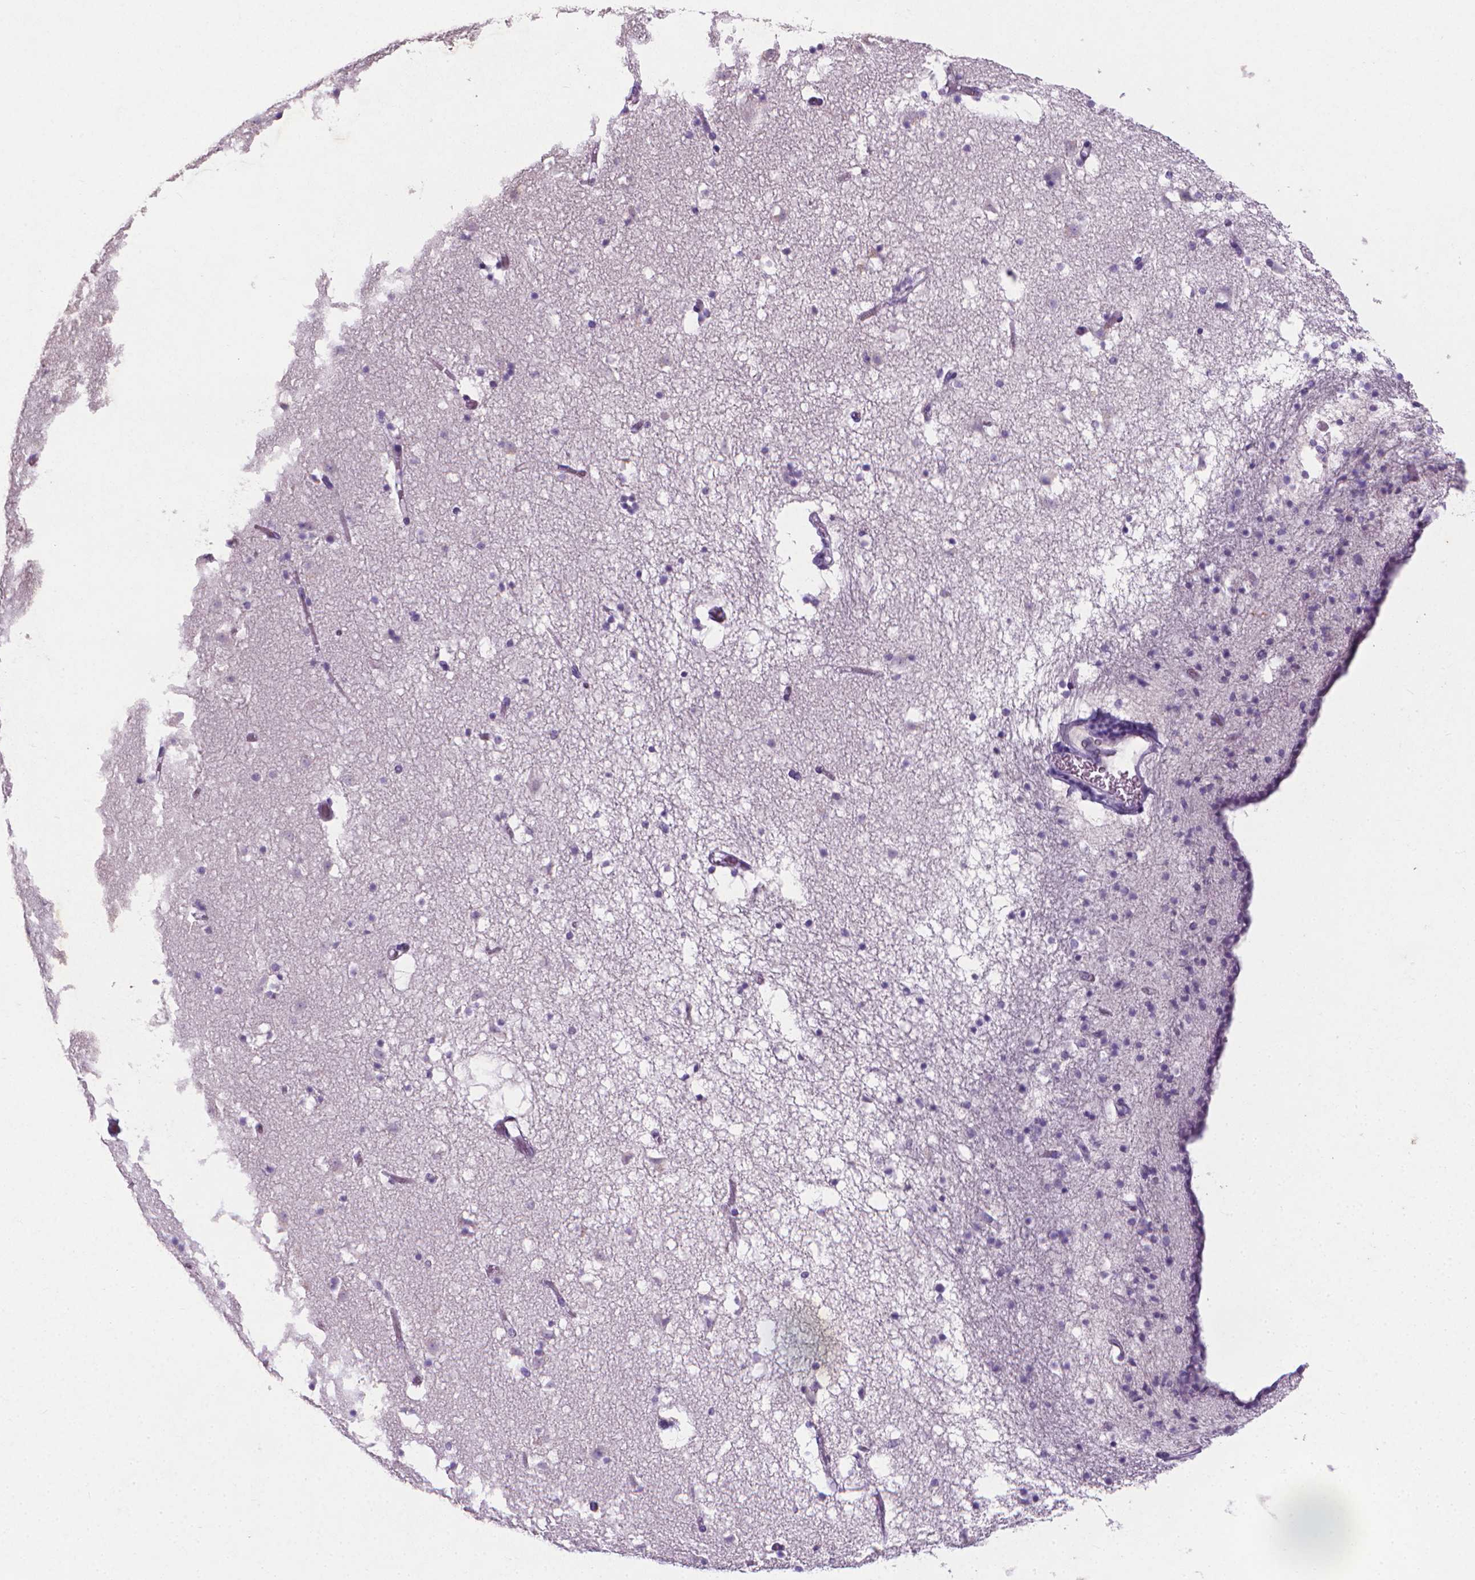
{"staining": {"intensity": "negative", "quantity": "none", "location": "none"}, "tissue": "caudate", "cell_type": "Glial cells", "image_type": "normal", "snomed": [{"axis": "morphology", "description": "Normal tissue, NOS"}, {"axis": "topography", "description": "Lateral ventricle wall"}], "caption": "Caudate stained for a protein using IHC reveals no positivity glial cells.", "gene": "XPNPEP2", "patient": {"sex": "female", "age": 42}}